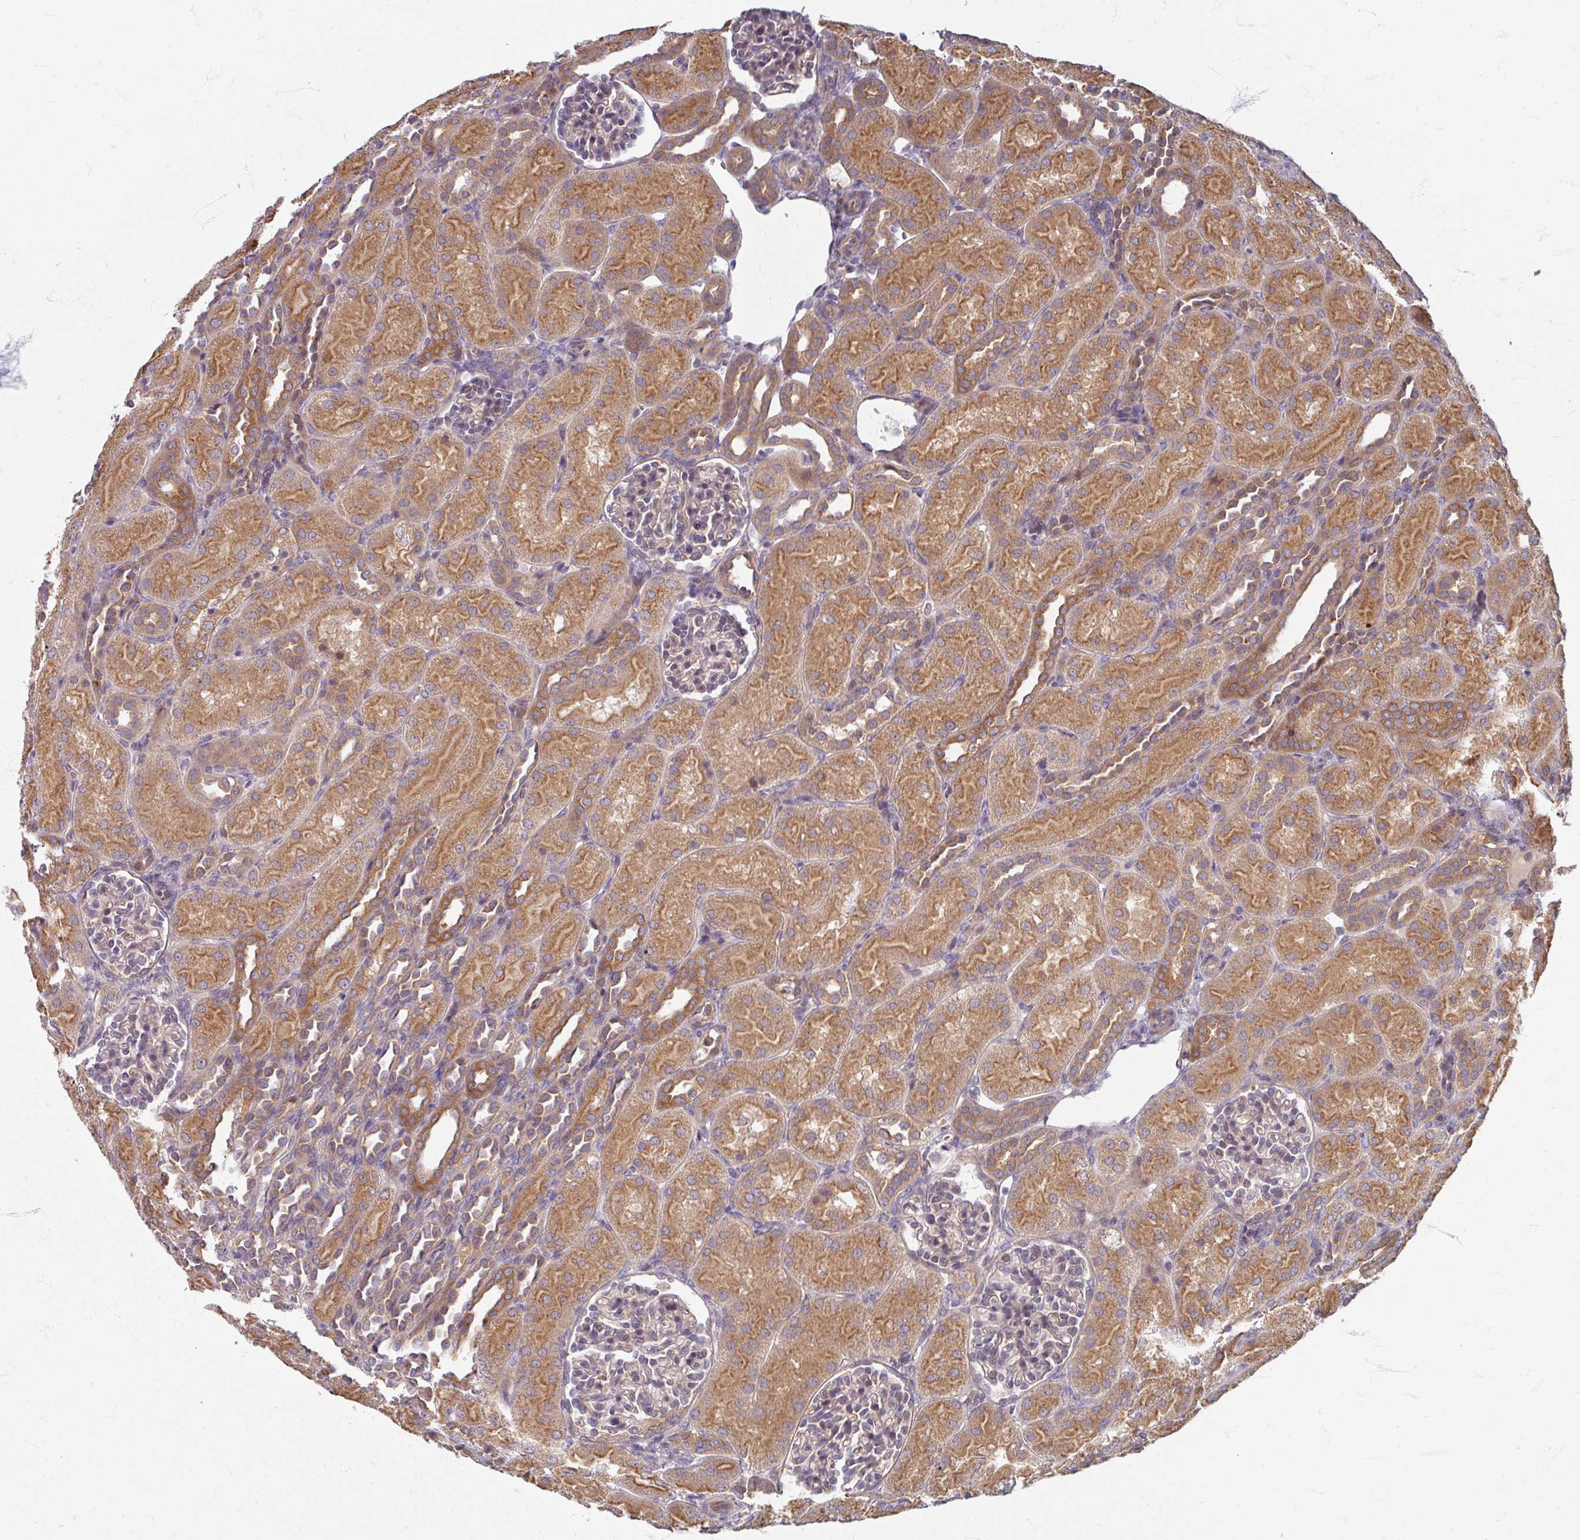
{"staining": {"intensity": "moderate", "quantity": "<25%", "location": "cytoplasmic/membranous"}, "tissue": "kidney", "cell_type": "Cells in glomeruli", "image_type": "normal", "snomed": [{"axis": "morphology", "description": "Normal tissue, NOS"}, {"axis": "topography", "description": "Kidney"}], "caption": "Brown immunohistochemical staining in normal human kidney demonstrates moderate cytoplasmic/membranous staining in approximately <25% of cells in glomeruli. Nuclei are stained in blue.", "gene": "STAM", "patient": {"sex": "male", "age": 1}}